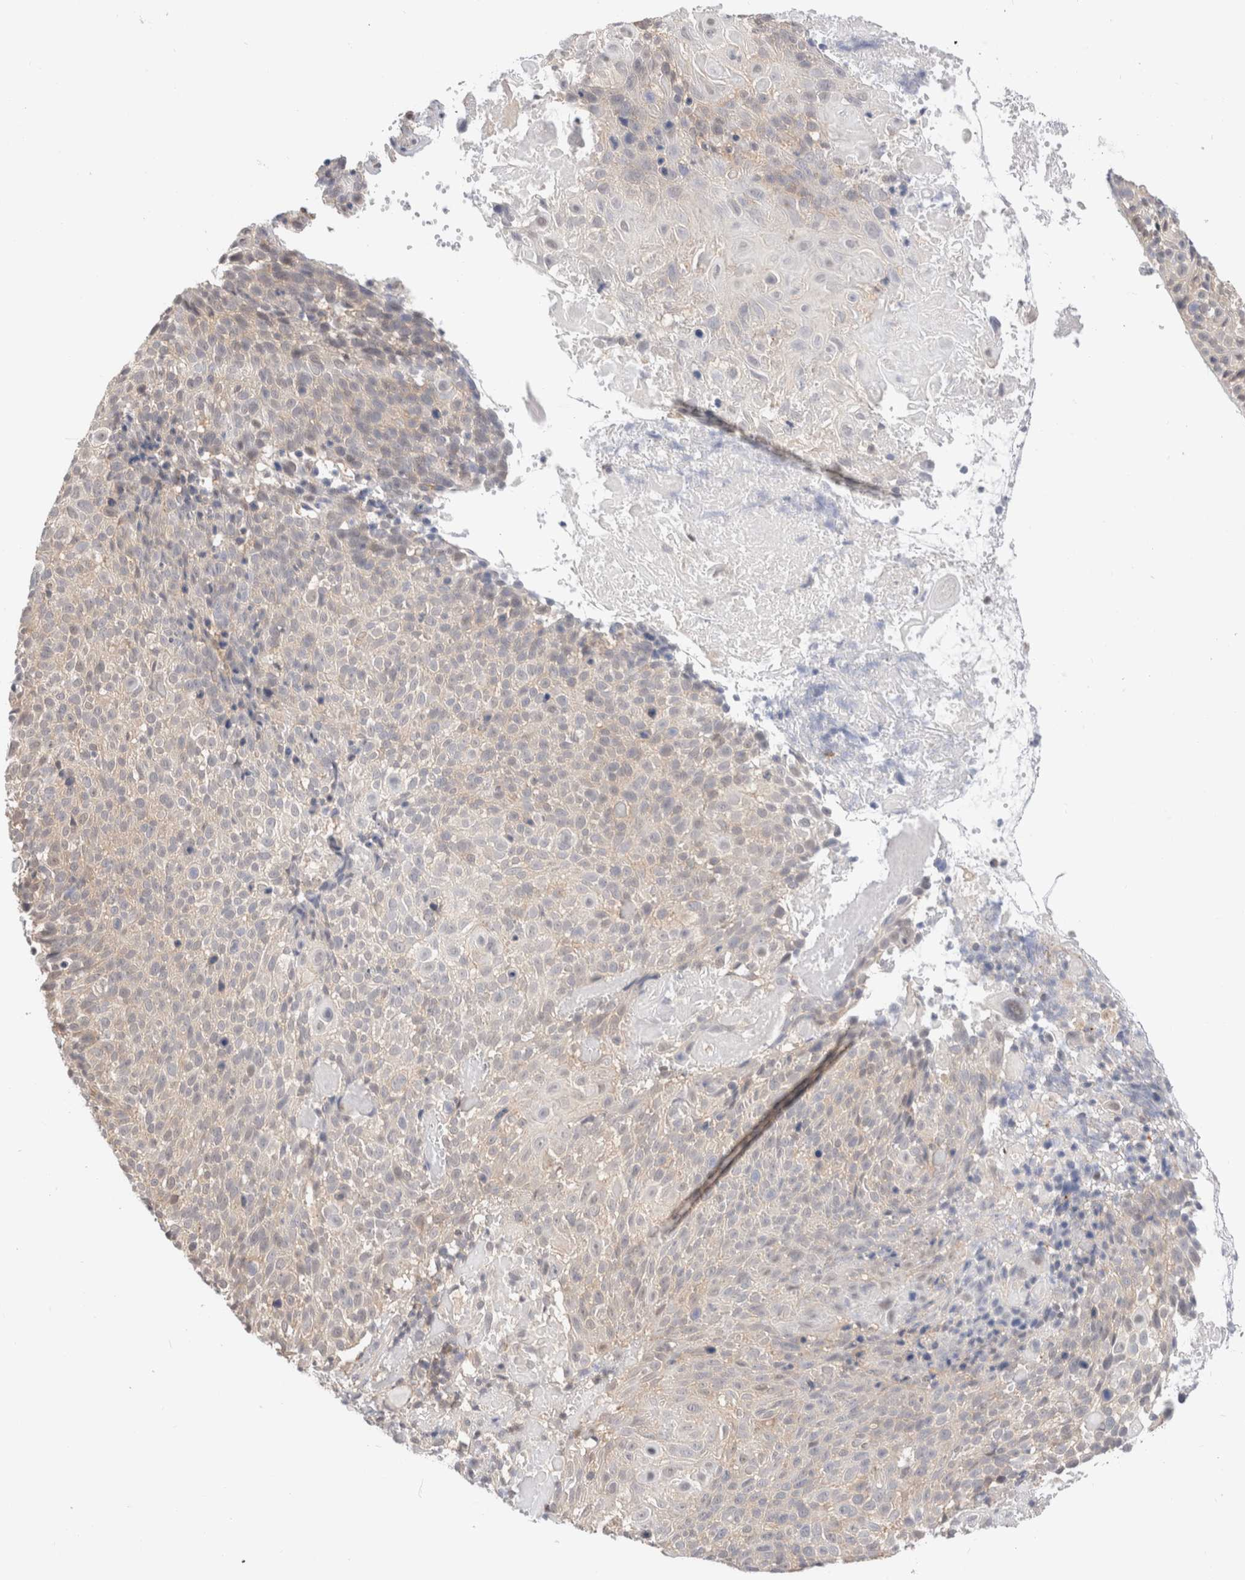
{"staining": {"intensity": "negative", "quantity": "none", "location": "none"}, "tissue": "cervical cancer", "cell_type": "Tumor cells", "image_type": "cancer", "snomed": [{"axis": "morphology", "description": "Squamous cell carcinoma, NOS"}, {"axis": "topography", "description": "Cervix"}], "caption": "Immunohistochemistry of squamous cell carcinoma (cervical) shows no positivity in tumor cells.", "gene": "C17orf97", "patient": {"sex": "female", "age": 74}}